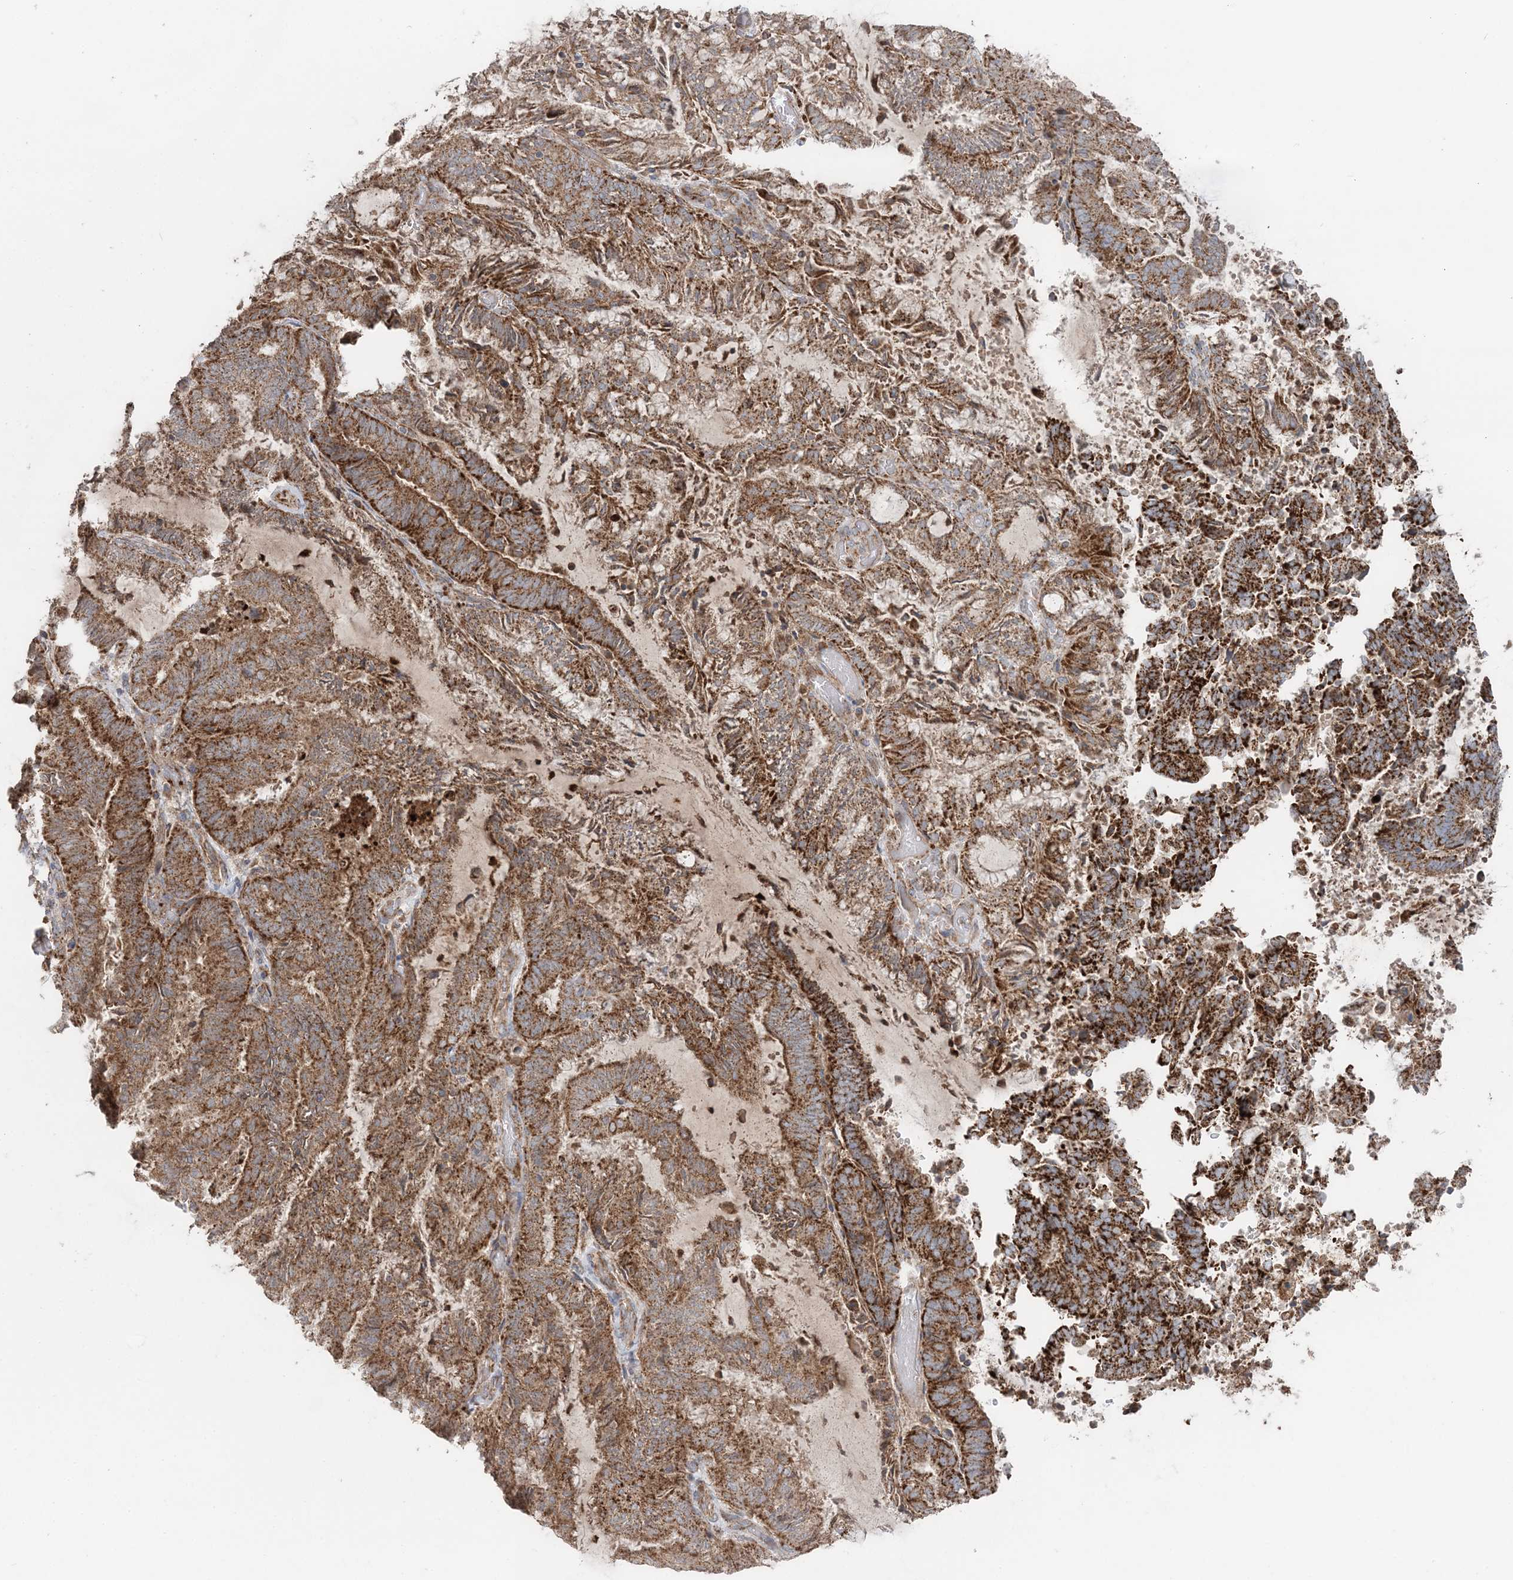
{"staining": {"intensity": "strong", "quantity": ">75%", "location": "cytoplasmic/membranous"}, "tissue": "endometrial cancer", "cell_type": "Tumor cells", "image_type": "cancer", "snomed": [{"axis": "morphology", "description": "Adenocarcinoma, NOS"}, {"axis": "topography", "description": "Endometrium"}], "caption": "Immunohistochemical staining of endometrial cancer displays high levels of strong cytoplasmic/membranous protein staining in about >75% of tumor cells. (Stains: DAB in brown, nuclei in blue, Microscopy: brightfield microscopy at high magnification).", "gene": "LRPPRC", "patient": {"sex": "female", "age": 80}}